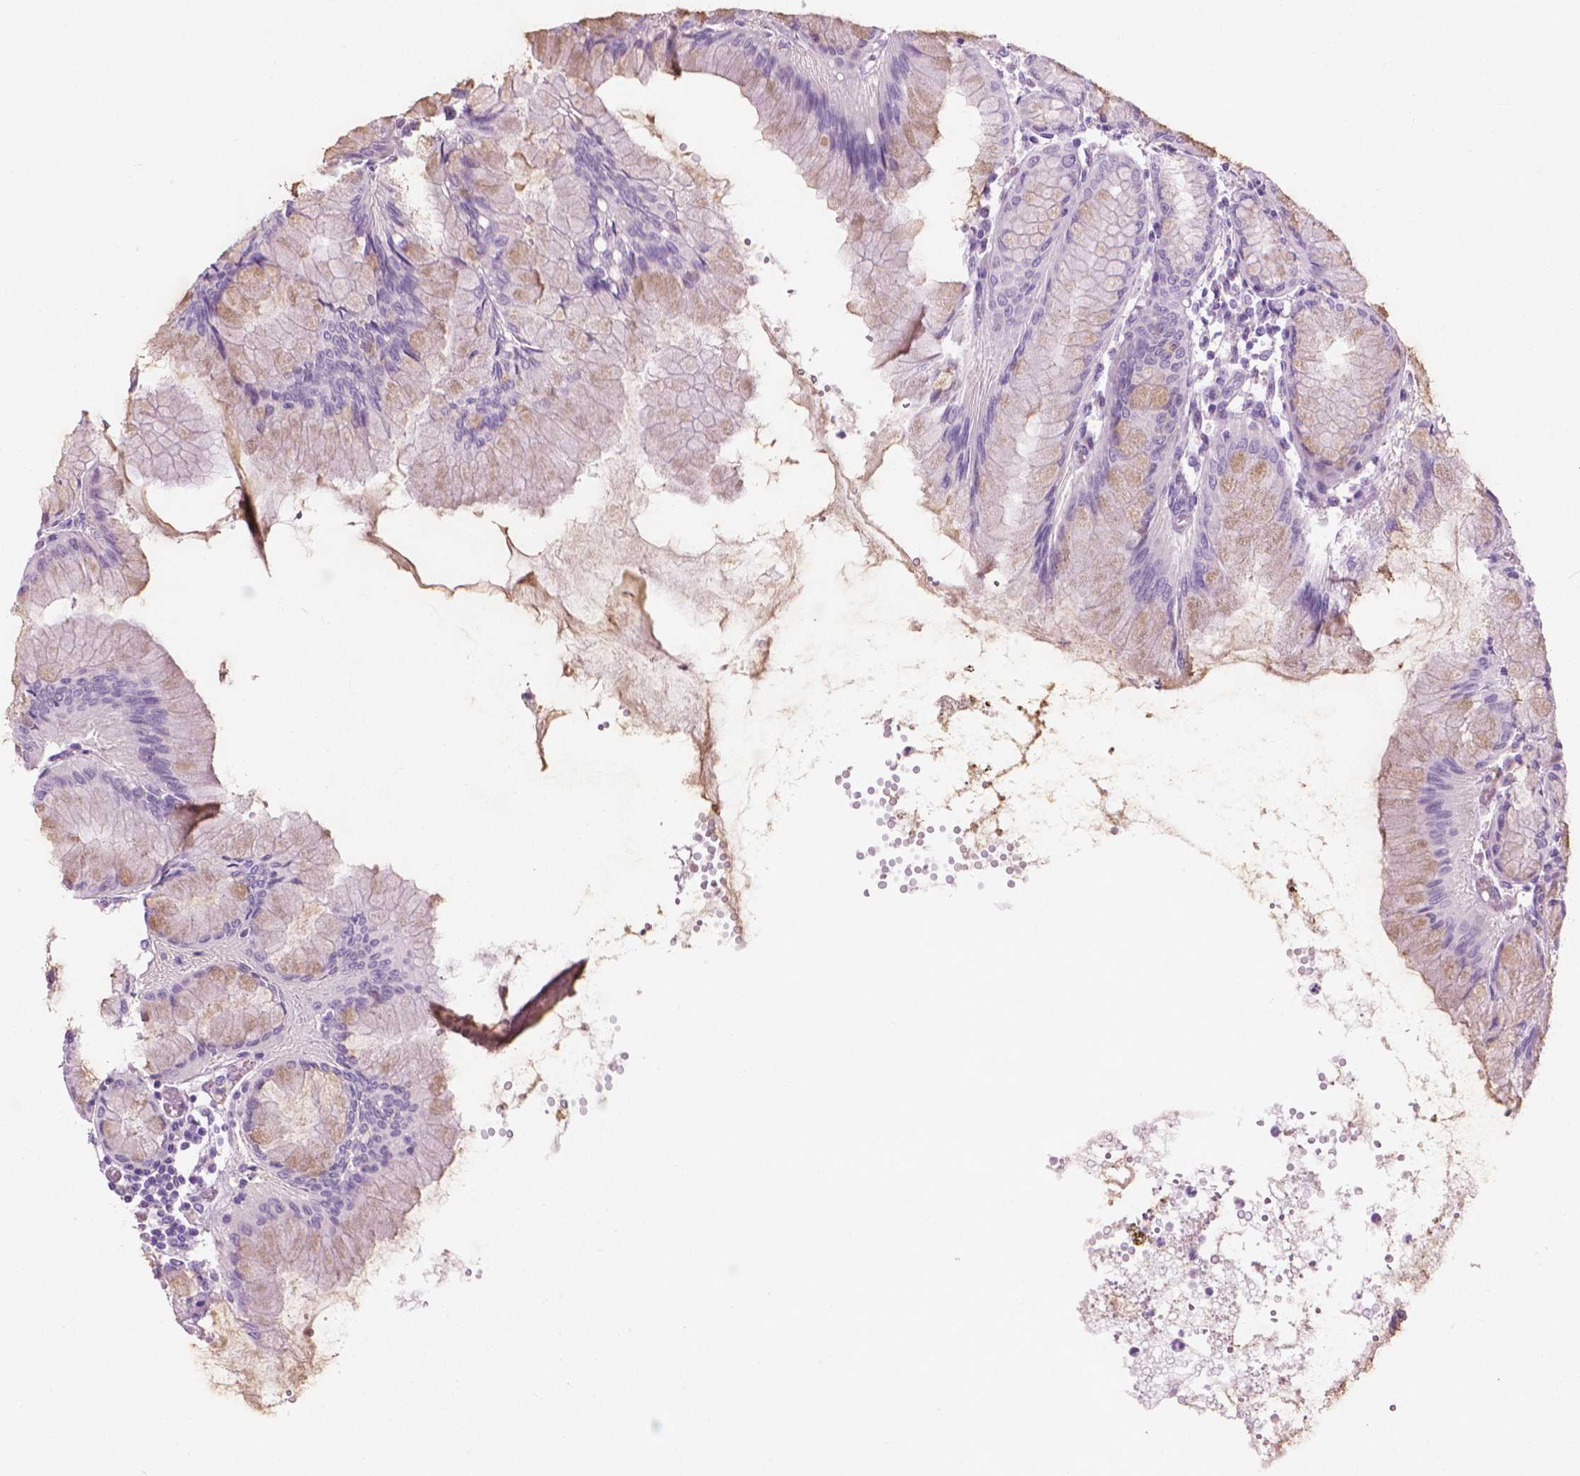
{"staining": {"intensity": "negative", "quantity": "none", "location": "none"}, "tissue": "stomach", "cell_type": "Glandular cells", "image_type": "normal", "snomed": [{"axis": "morphology", "description": "Normal tissue, NOS"}, {"axis": "topography", "description": "Stomach"}], "caption": "Immunohistochemistry (IHC) of normal human stomach displays no positivity in glandular cells.", "gene": "KRT73", "patient": {"sex": "female", "age": 57}}